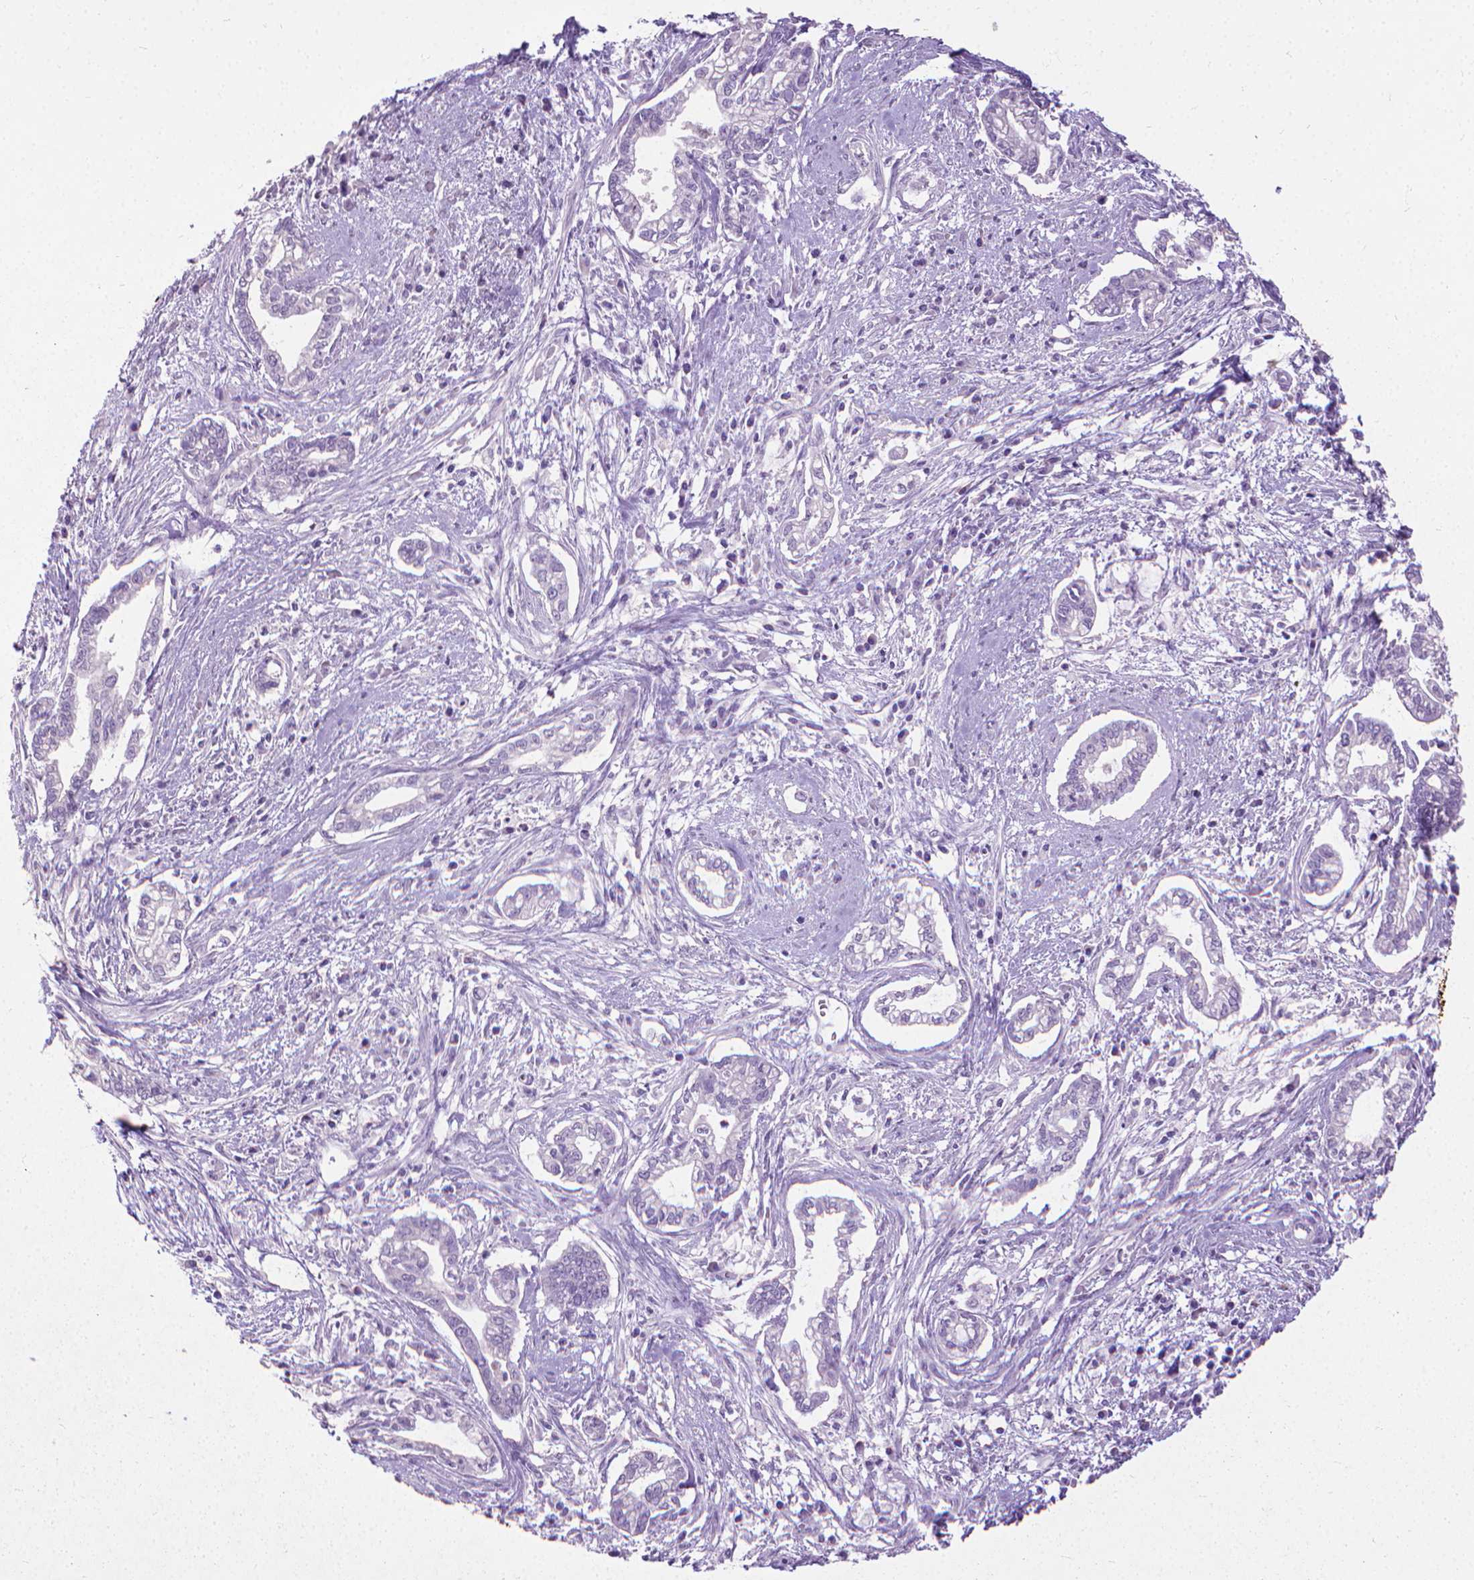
{"staining": {"intensity": "negative", "quantity": "none", "location": "none"}, "tissue": "cervical cancer", "cell_type": "Tumor cells", "image_type": "cancer", "snomed": [{"axis": "morphology", "description": "Adenocarcinoma, NOS"}, {"axis": "topography", "description": "Cervix"}], "caption": "Photomicrograph shows no protein expression in tumor cells of cervical adenocarcinoma tissue. (Brightfield microscopy of DAB immunohistochemistry at high magnification).", "gene": "KRT5", "patient": {"sex": "female", "age": 62}}